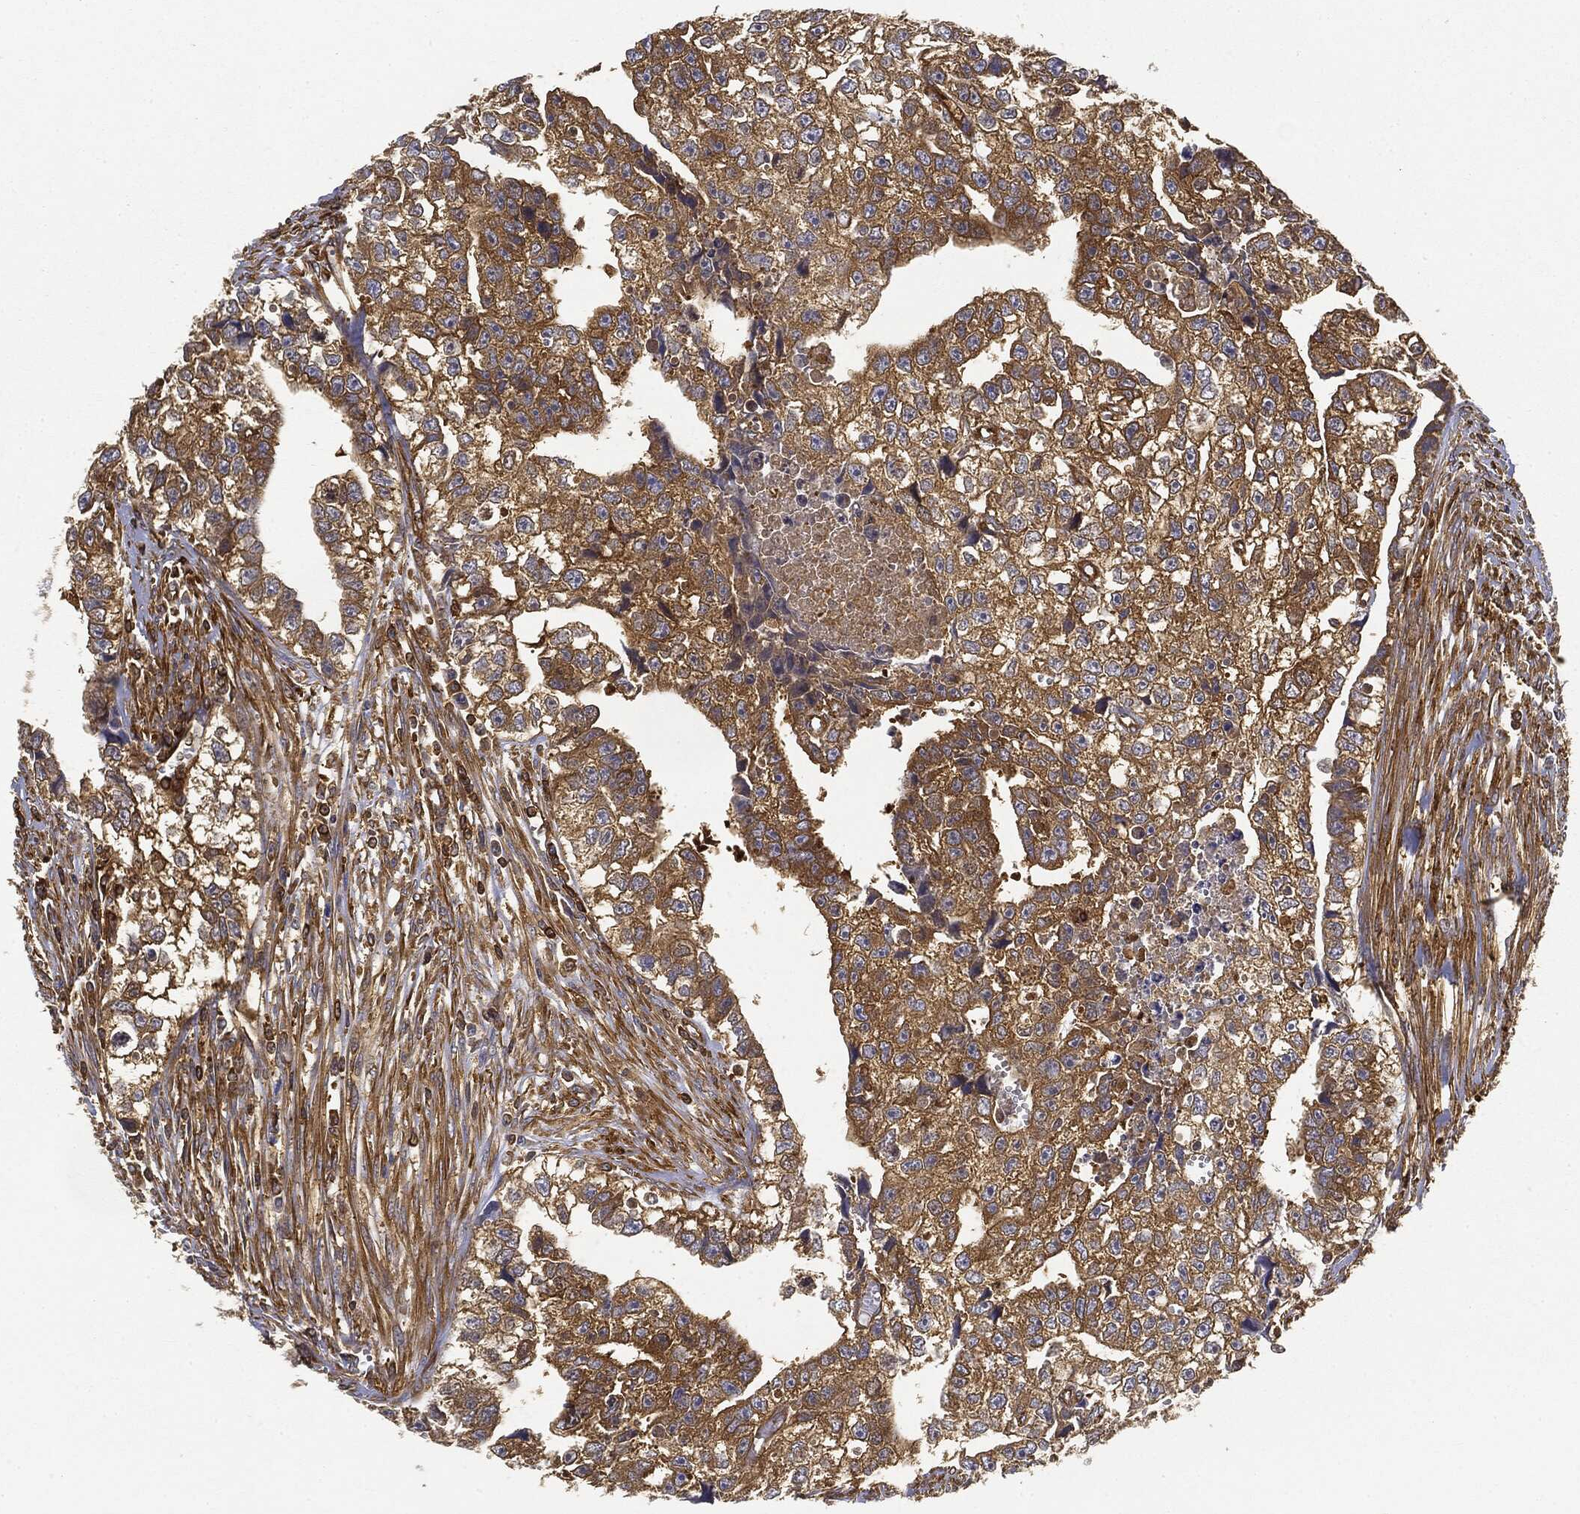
{"staining": {"intensity": "strong", "quantity": "25%-75%", "location": "cytoplasmic/membranous"}, "tissue": "testis cancer", "cell_type": "Tumor cells", "image_type": "cancer", "snomed": [{"axis": "morphology", "description": "Carcinoma, Embryonal, NOS"}, {"axis": "morphology", "description": "Teratoma, malignant, NOS"}, {"axis": "topography", "description": "Testis"}], "caption": "Testis cancer tissue demonstrates strong cytoplasmic/membranous positivity in approximately 25%-75% of tumor cells, visualized by immunohistochemistry.", "gene": "WDR1", "patient": {"sex": "male", "age": 44}}